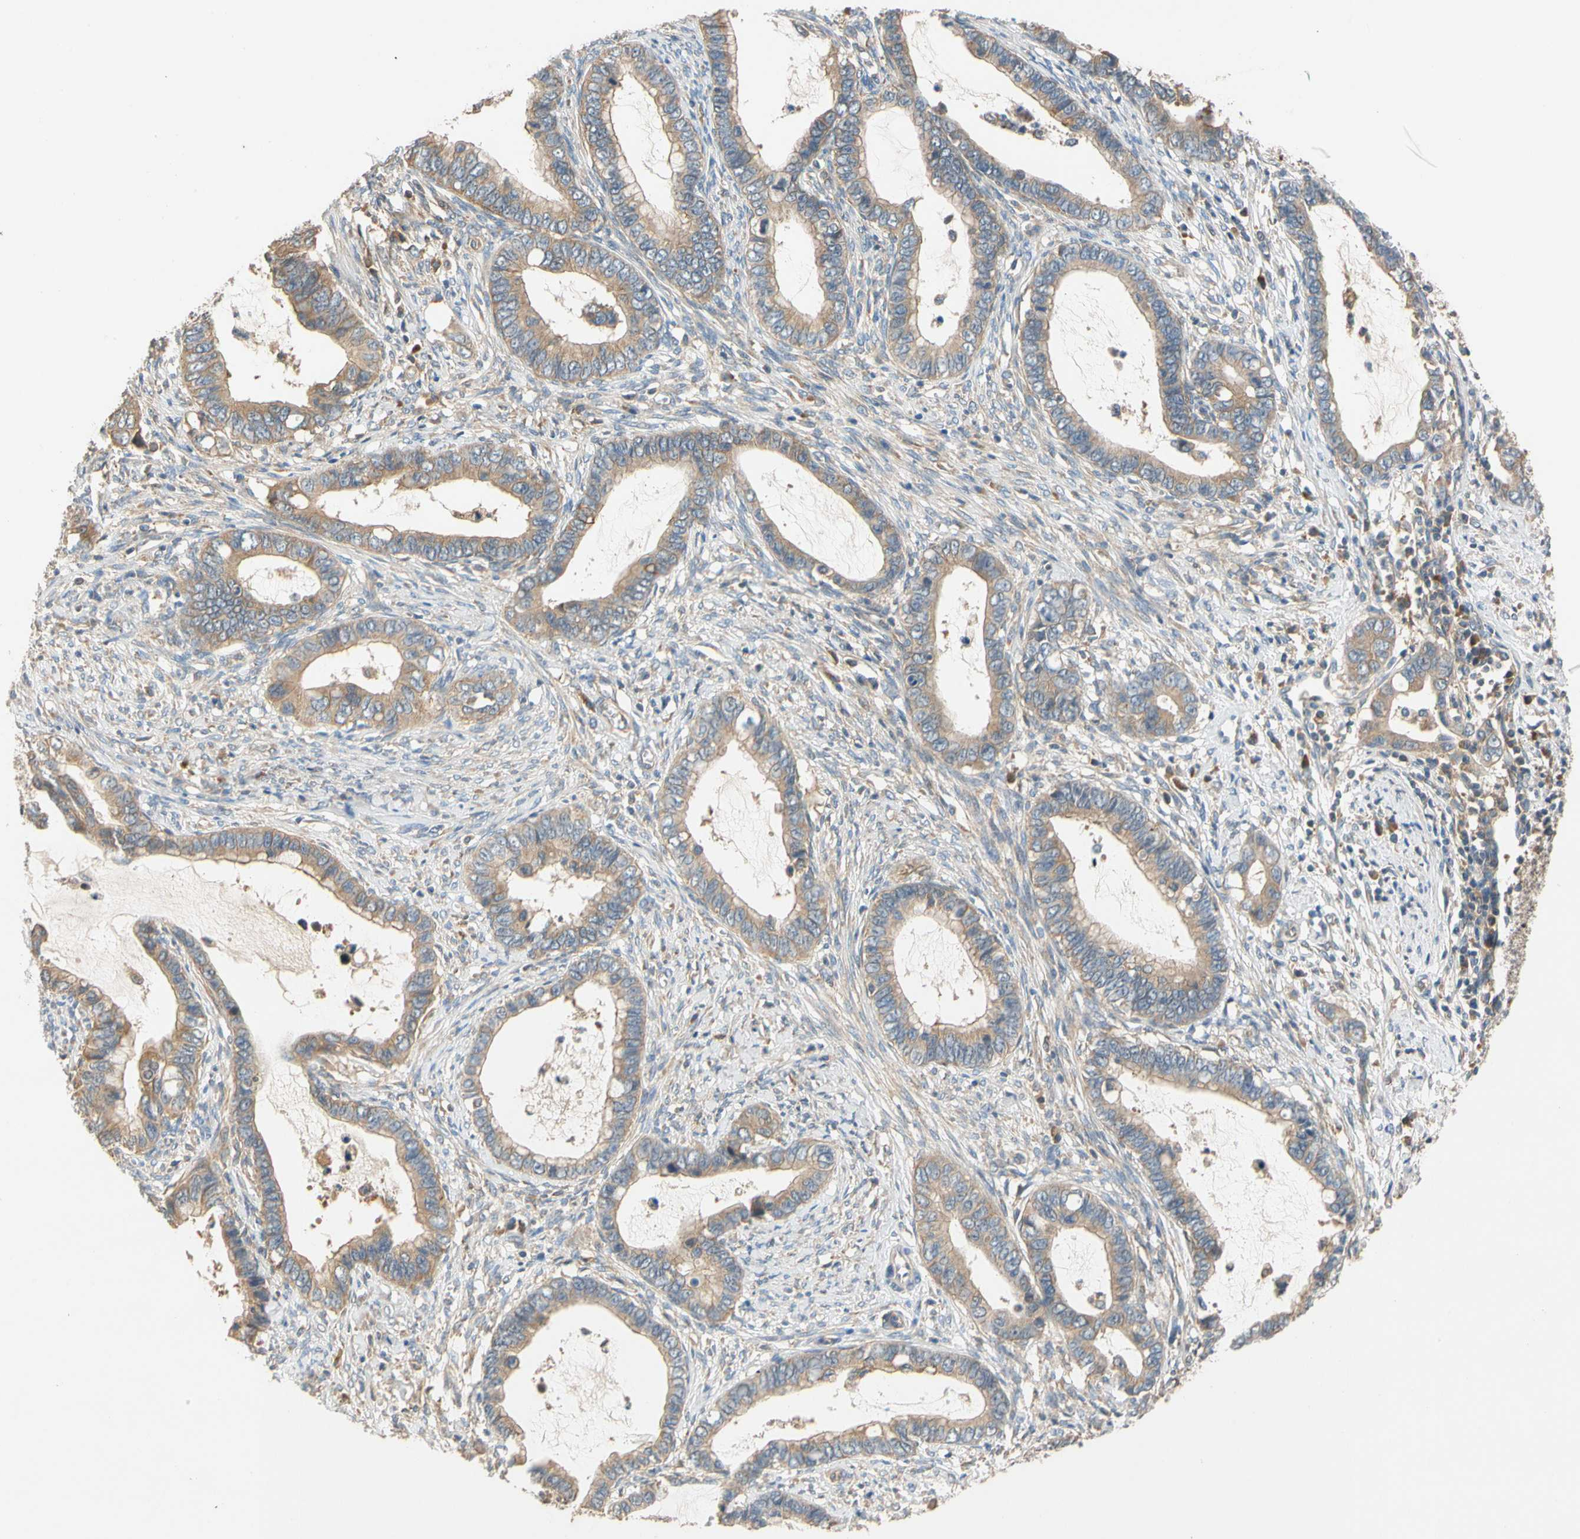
{"staining": {"intensity": "moderate", "quantity": ">75%", "location": "cytoplasmic/membranous"}, "tissue": "cervical cancer", "cell_type": "Tumor cells", "image_type": "cancer", "snomed": [{"axis": "morphology", "description": "Adenocarcinoma, NOS"}, {"axis": "topography", "description": "Cervix"}], "caption": "Moderate cytoplasmic/membranous protein staining is present in about >75% of tumor cells in adenocarcinoma (cervical). The staining was performed using DAB, with brown indicating positive protein expression. Nuclei are stained blue with hematoxylin.", "gene": "USP46", "patient": {"sex": "female", "age": 44}}